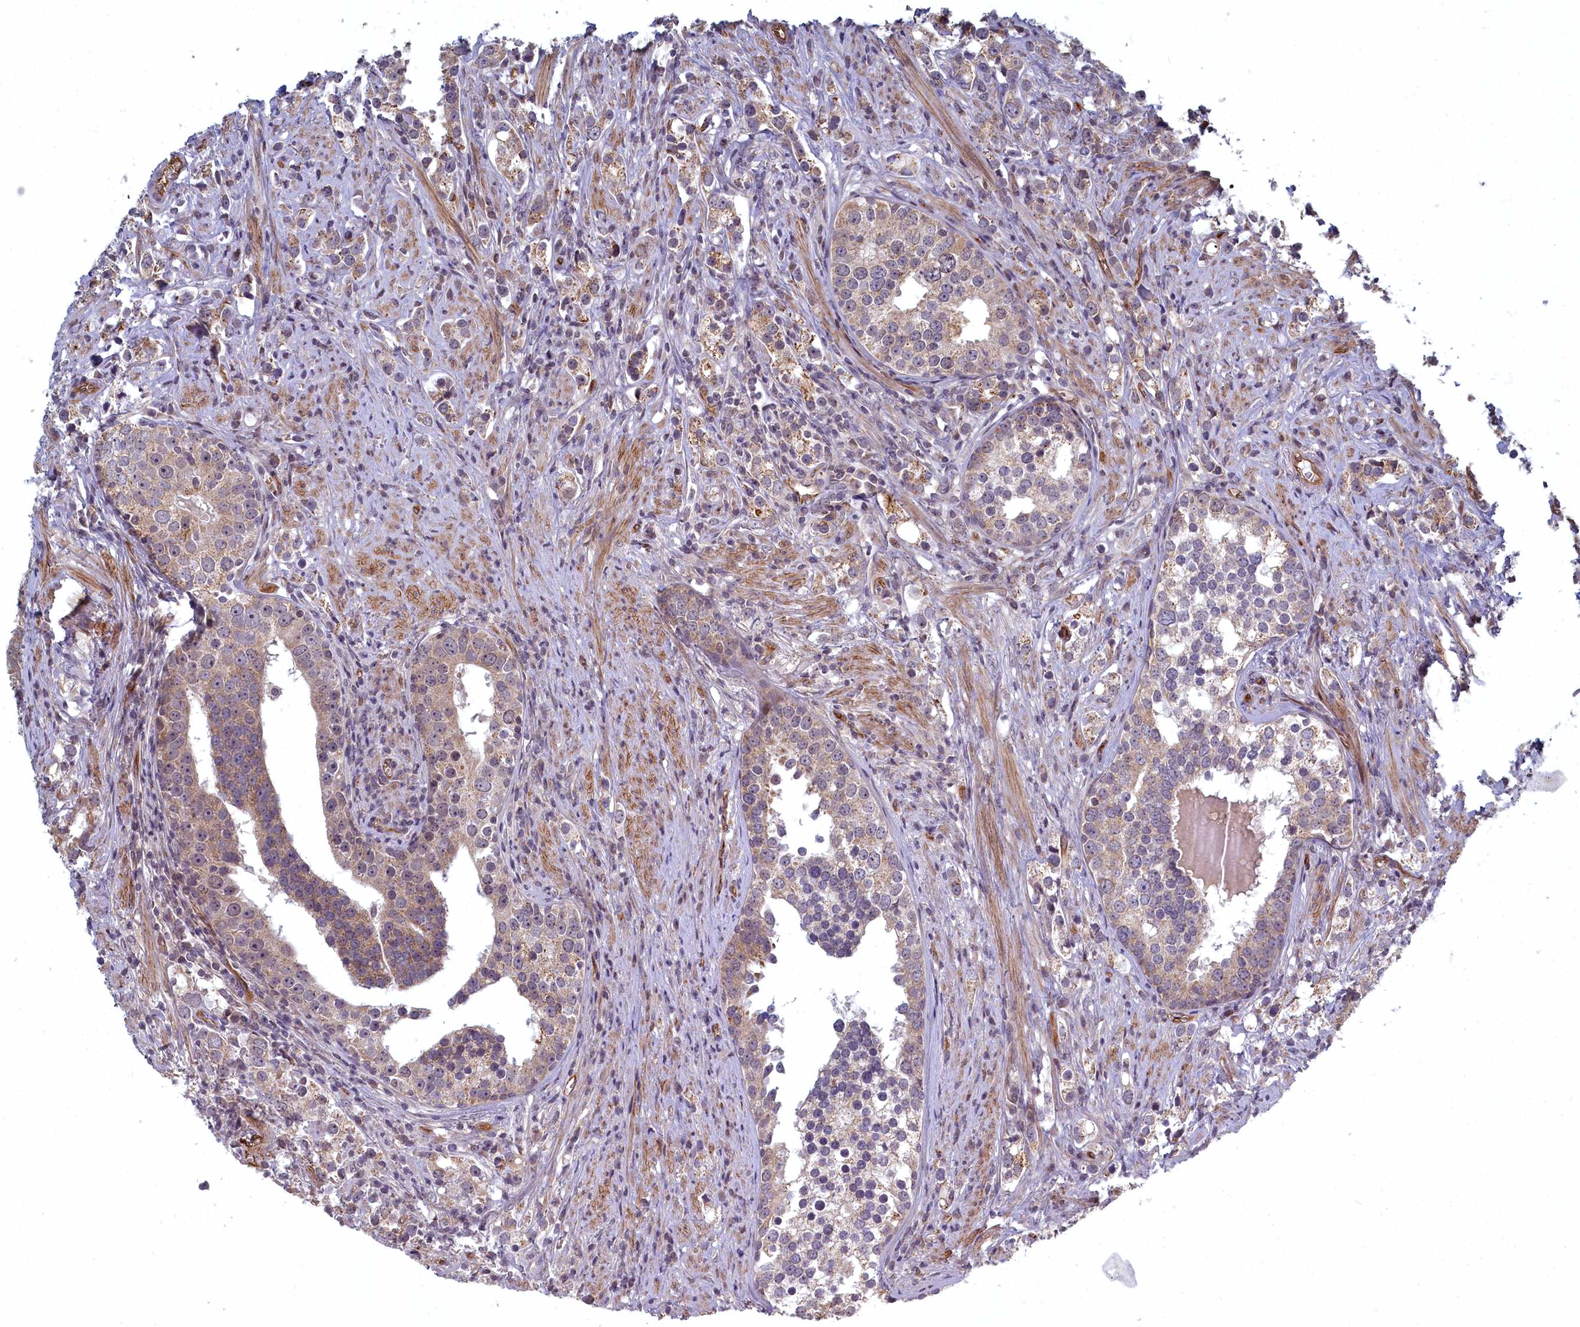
{"staining": {"intensity": "moderate", "quantity": ">75%", "location": "cytoplasmic/membranous"}, "tissue": "prostate cancer", "cell_type": "Tumor cells", "image_type": "cancer", "snomed": [{"axis": "morphology", "description": "Adenocarcinoma, High grade"}, {"axis": "topography", "description": "Prostate"}], "caption": "An immunohistochemistry histopathology image of neoplastic tissue is shown. Protein staining in brown highlights moderate cytoplasmic/membranous positivity in prostate adenocarcinoma (high-grade) within tumor cells.", "gene": "TSPYL4", "patient": {"sex": "male", "age": 71}}